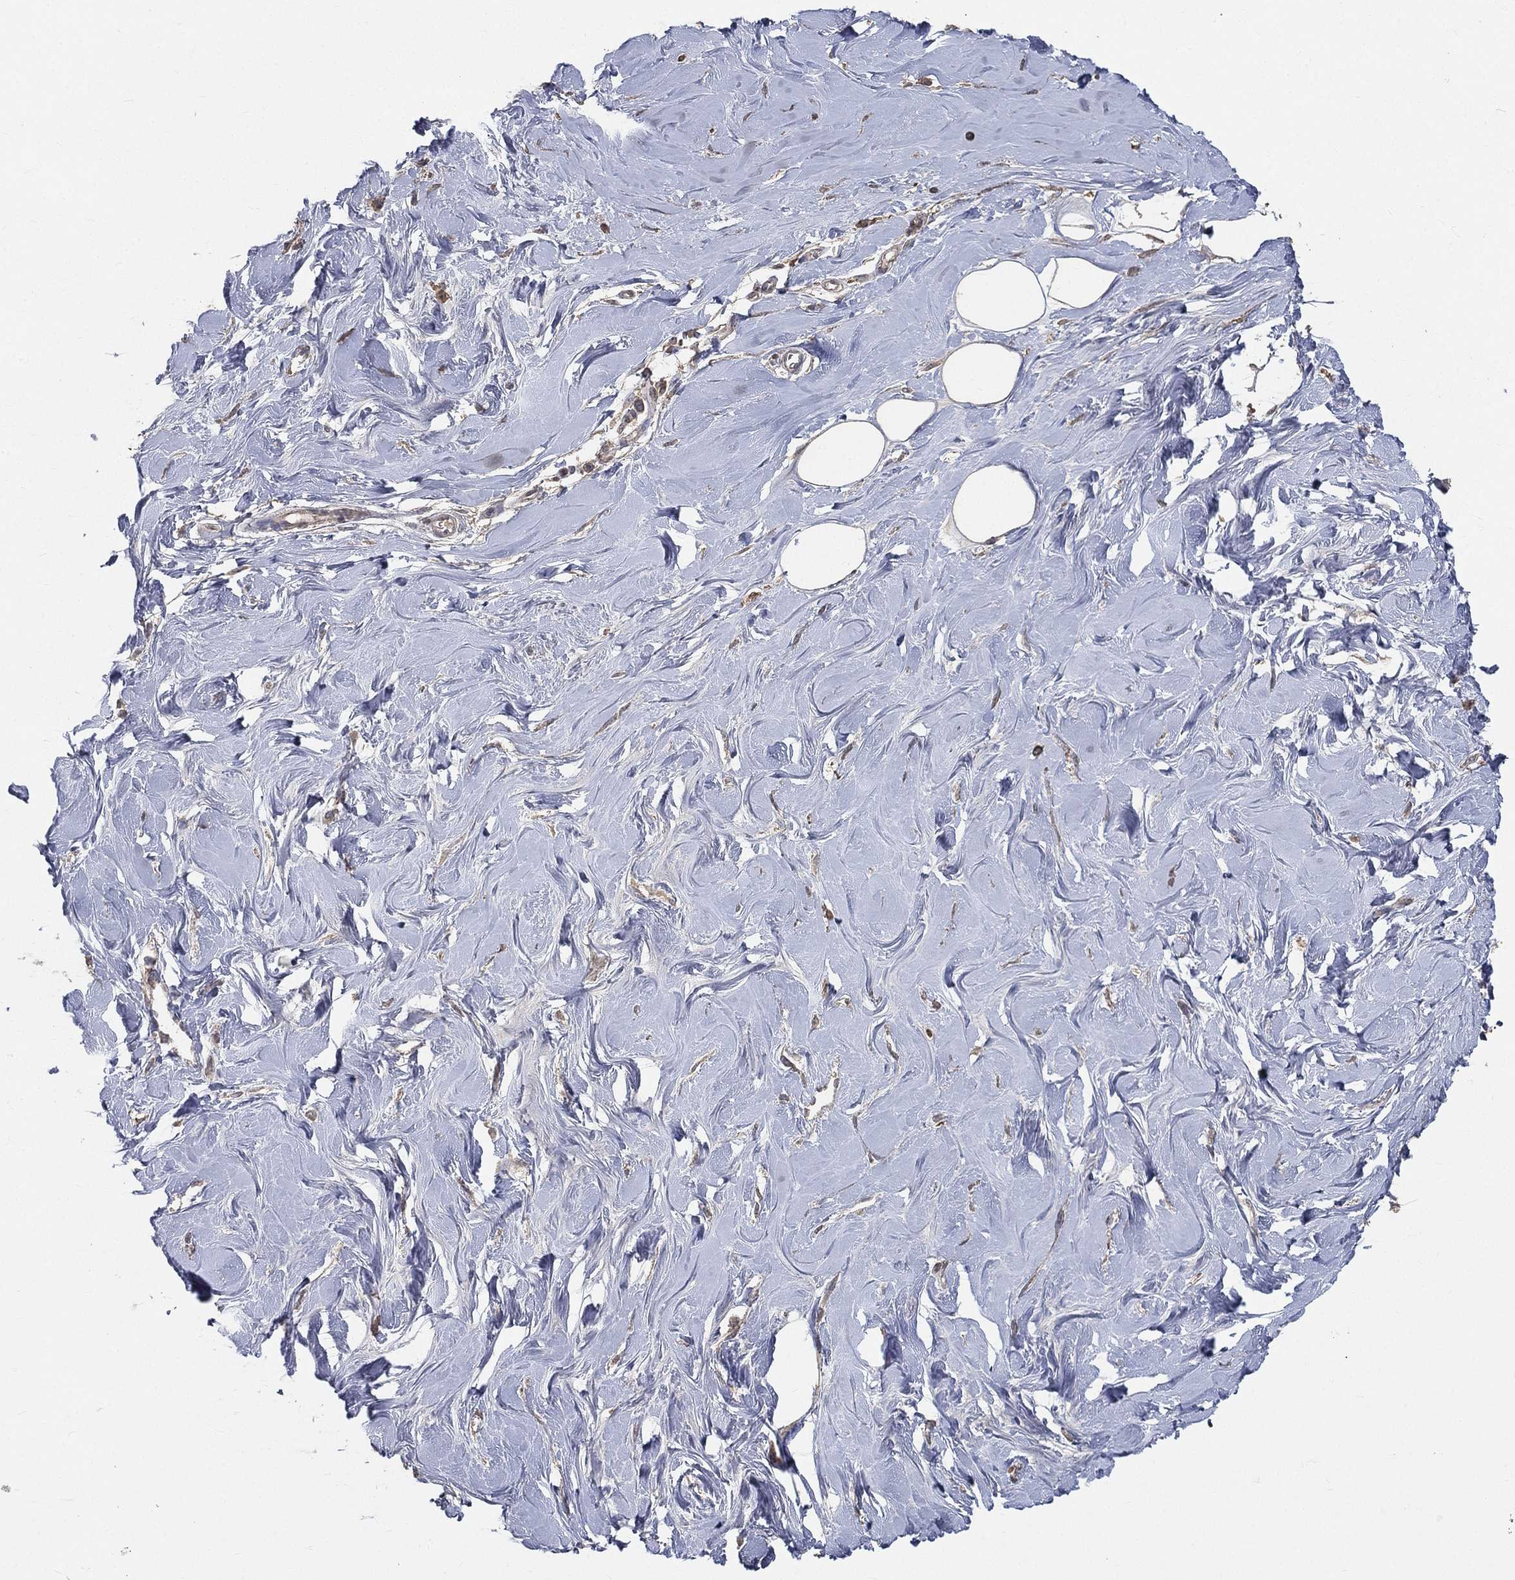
{"staining": {"intensity": "weak", "quantity": "<25%", "location": "cytoplasmic/membranous"}, "tissue": "soft tissue", "cell_type": "Fibroblasts", "image_type": "normal", "snomed": [{"axis": "morphology", "description": "Normal tissue, NOS"}, {"axis": "topography", "description": "Breast"}], "caption": "Human soft tissue stained for a protein using immunohistochemistry exhibits no staining in fibroblasts.", "gene": "SNAP25", "patient": {"sex": "female", "age": 49}}